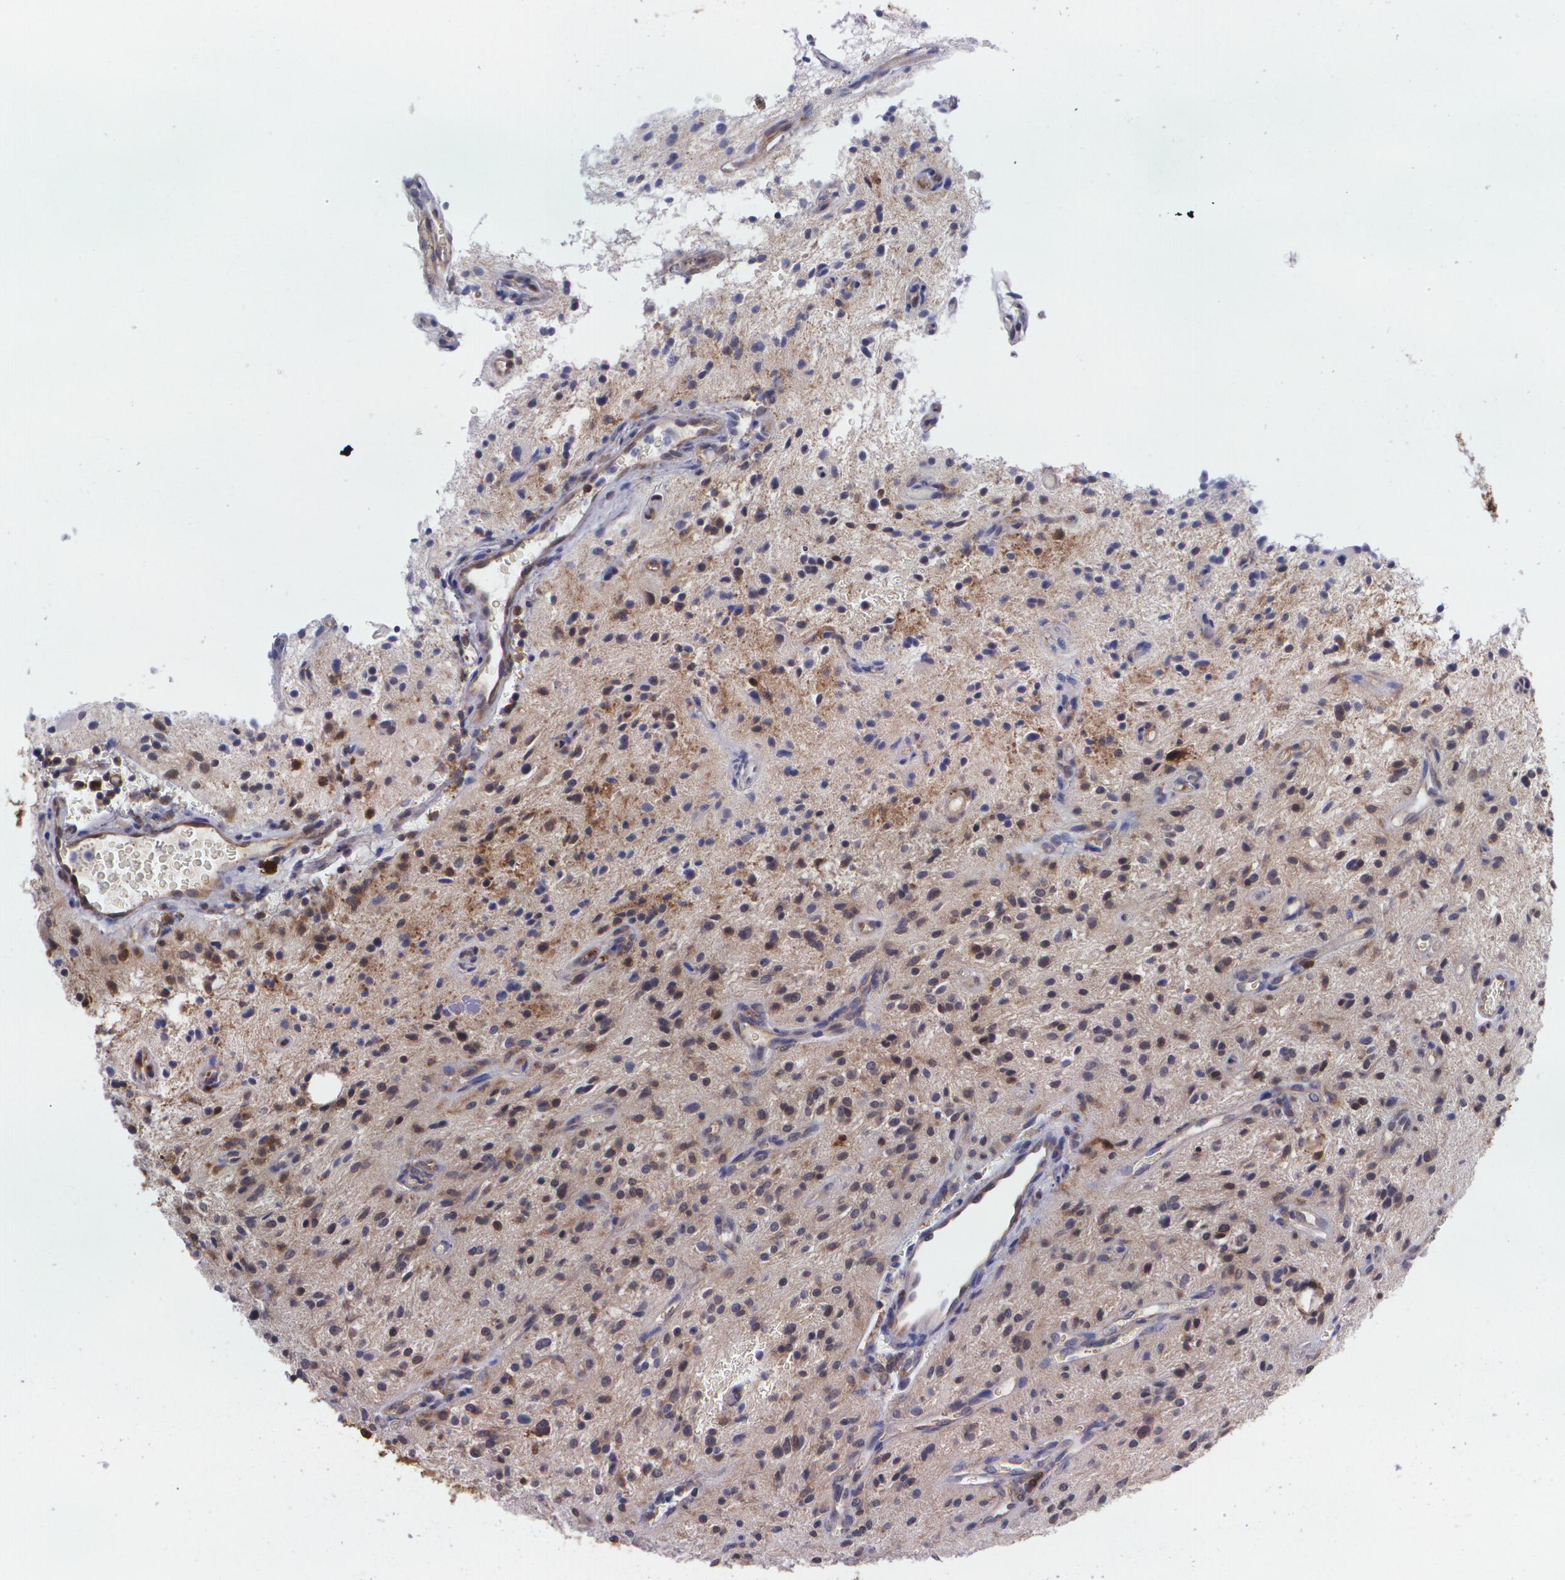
{"staining": {"intensity": "weak", "quantity": ">75%", "location": "cytoplasmic/membranous"}, "tissue": "glioma", "cell_type": "Tumor cells", "image_type": "cancer", "snomed": [{"axis": "morphology", "description": "Glioma, malignant, NOS"}, {"axis": "topography", "description": "Cerebellum"}], "caption": "Glioma (malignant) tissue exhibits weak cytoplasmic/membranous staining in approximately >75% of tumor cells Nuclei are stained in blue.", "gene": "HSPH1", "patient": {"sex": "female", "age": 10}}